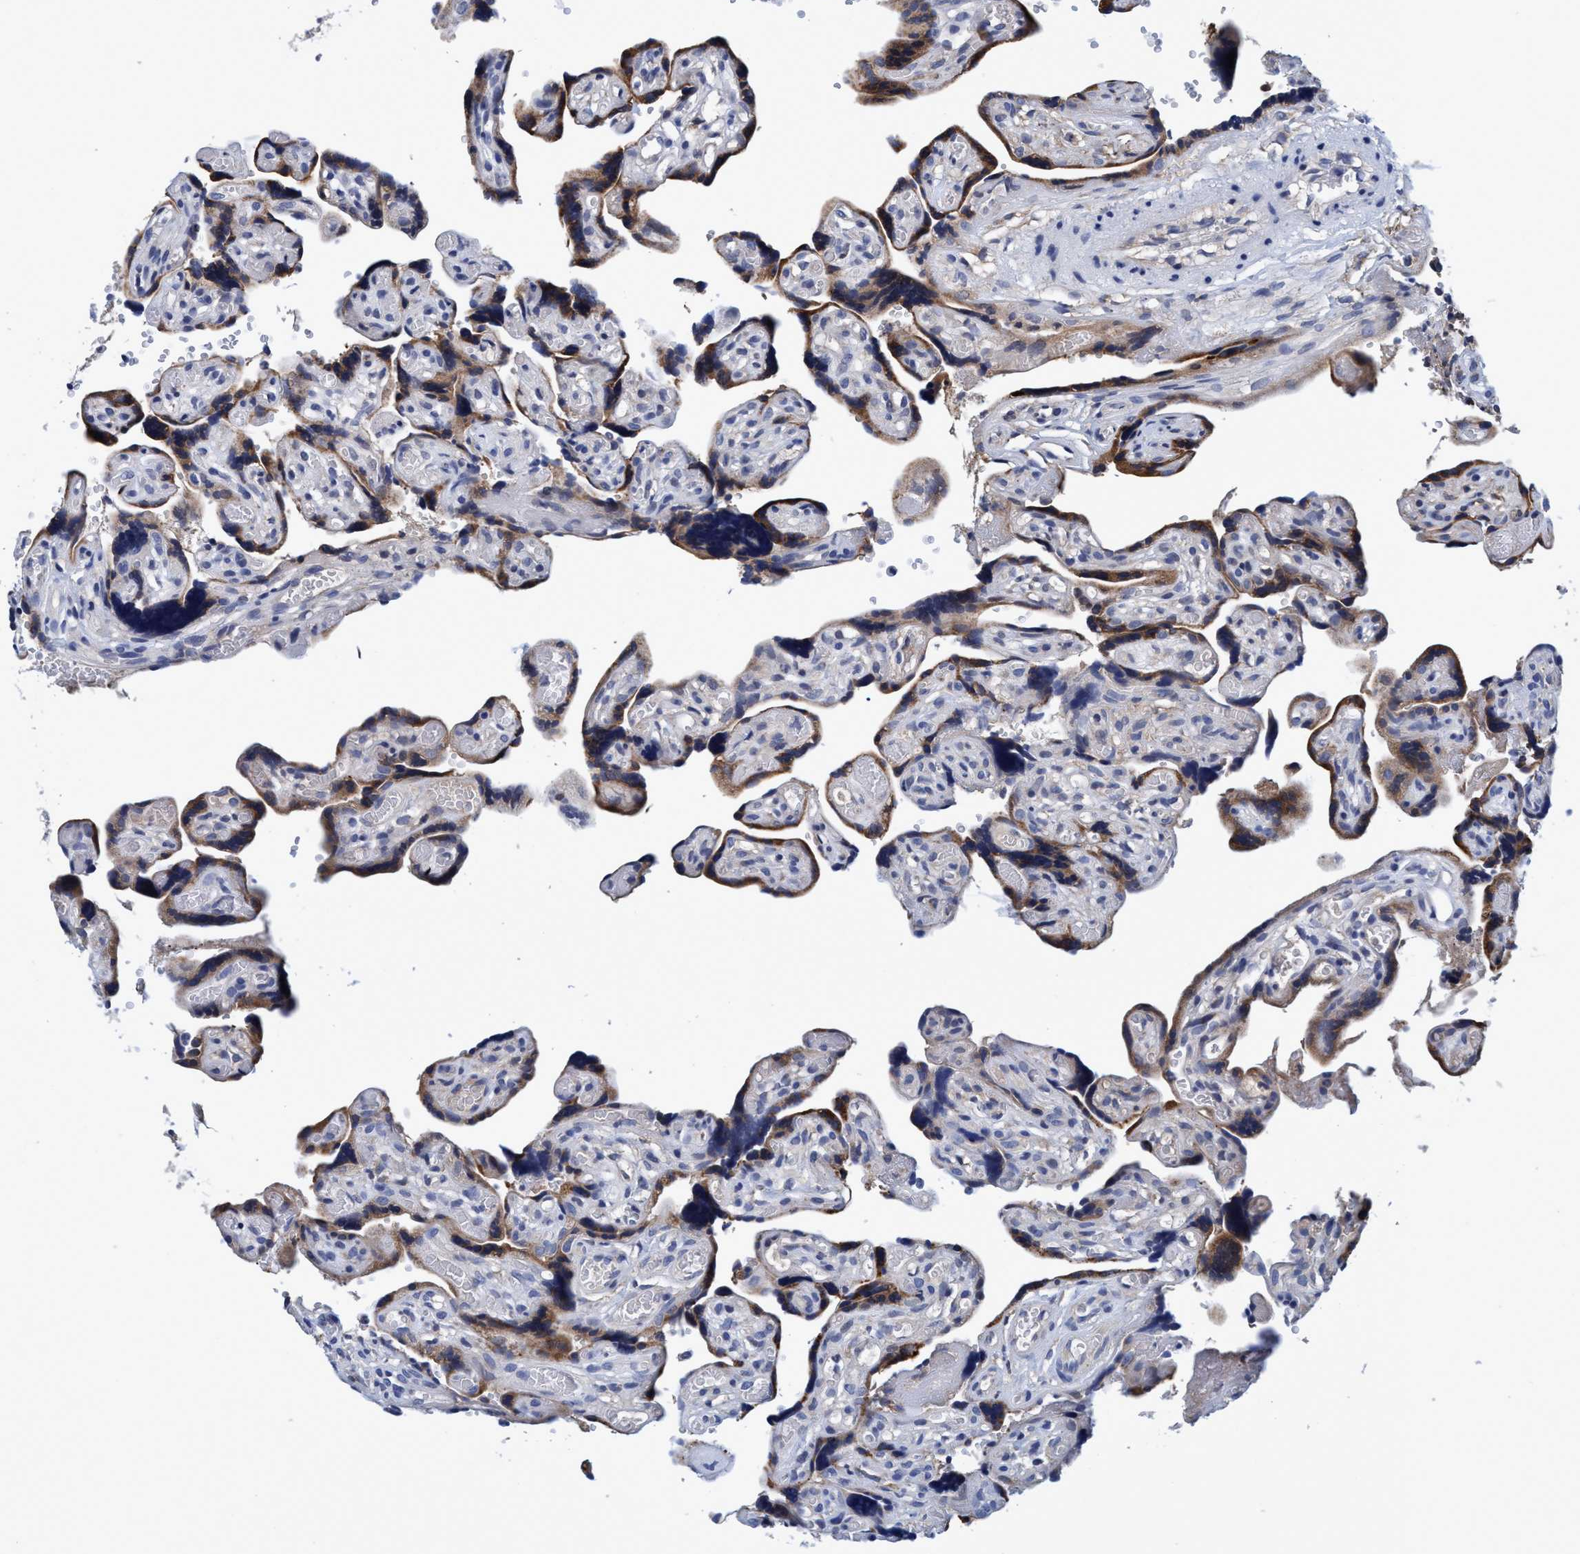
{"staining": {"intensity": "moderate", "quantity": ">75%", "location": "cytoplasmic/membranous"}, "tissue": "placenta", "cell_type": "Trophoblastic cells", "image_type": "normal", "snomed": [{"axis": "morphology", "description": "Normal tissue, NOS"}, {"axis": "topography", "description": "Placenta"}], "caption": "A high-resolution photomicrograph shows IHC staining of unremarkable placenta, which reveals moderate cytoplasmic/membranous expression in about >75% of trophoblastic cells. The staining was performed using DAB, with brown indicating positive protein expression. Nuclei are stained blue with hematoxylin.", "gene": "CALCOCO2", "patient": {"sex": "female", "age": 30}}